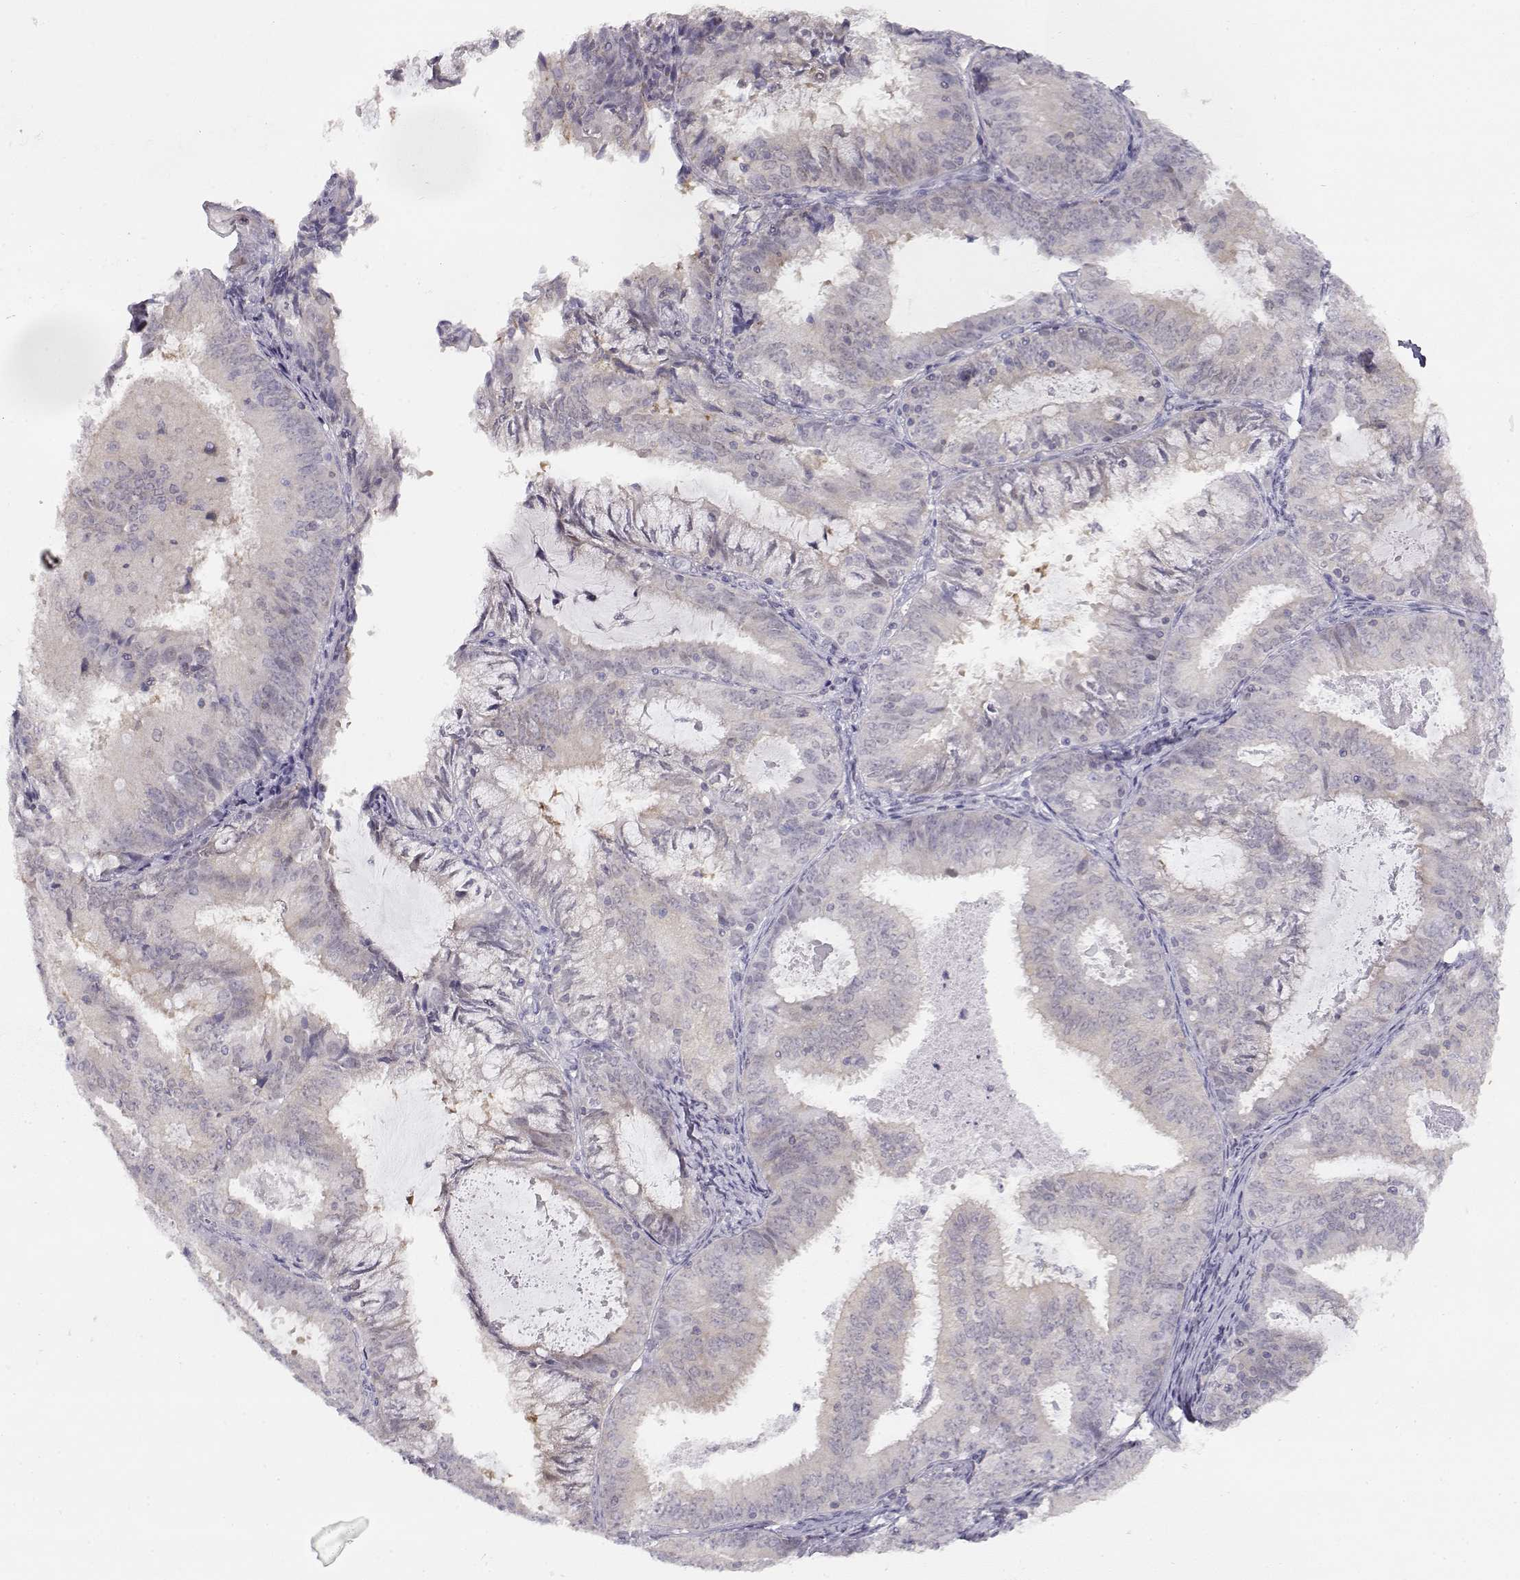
{"staining": {"intensity": "negative", "quantity": "none", "location": "none"}, "tissue": "endometrial cancer", "cell_type": "Tumor cells", "image_type": "cancer", "snomed": [{"axis": "morphology", "description": "Adenocarcinoma, NOS"}, {"axis": "topography", "description": "Endometrium"}], "caption": "DAB (3,3'-diaminobenzidine) immunohistochemical staining of human endometrial adenocarcinoma shows no significant positivity in tumor cells.", "gene": "TEPP", "patient": {"sex": "female", "age": 57}}